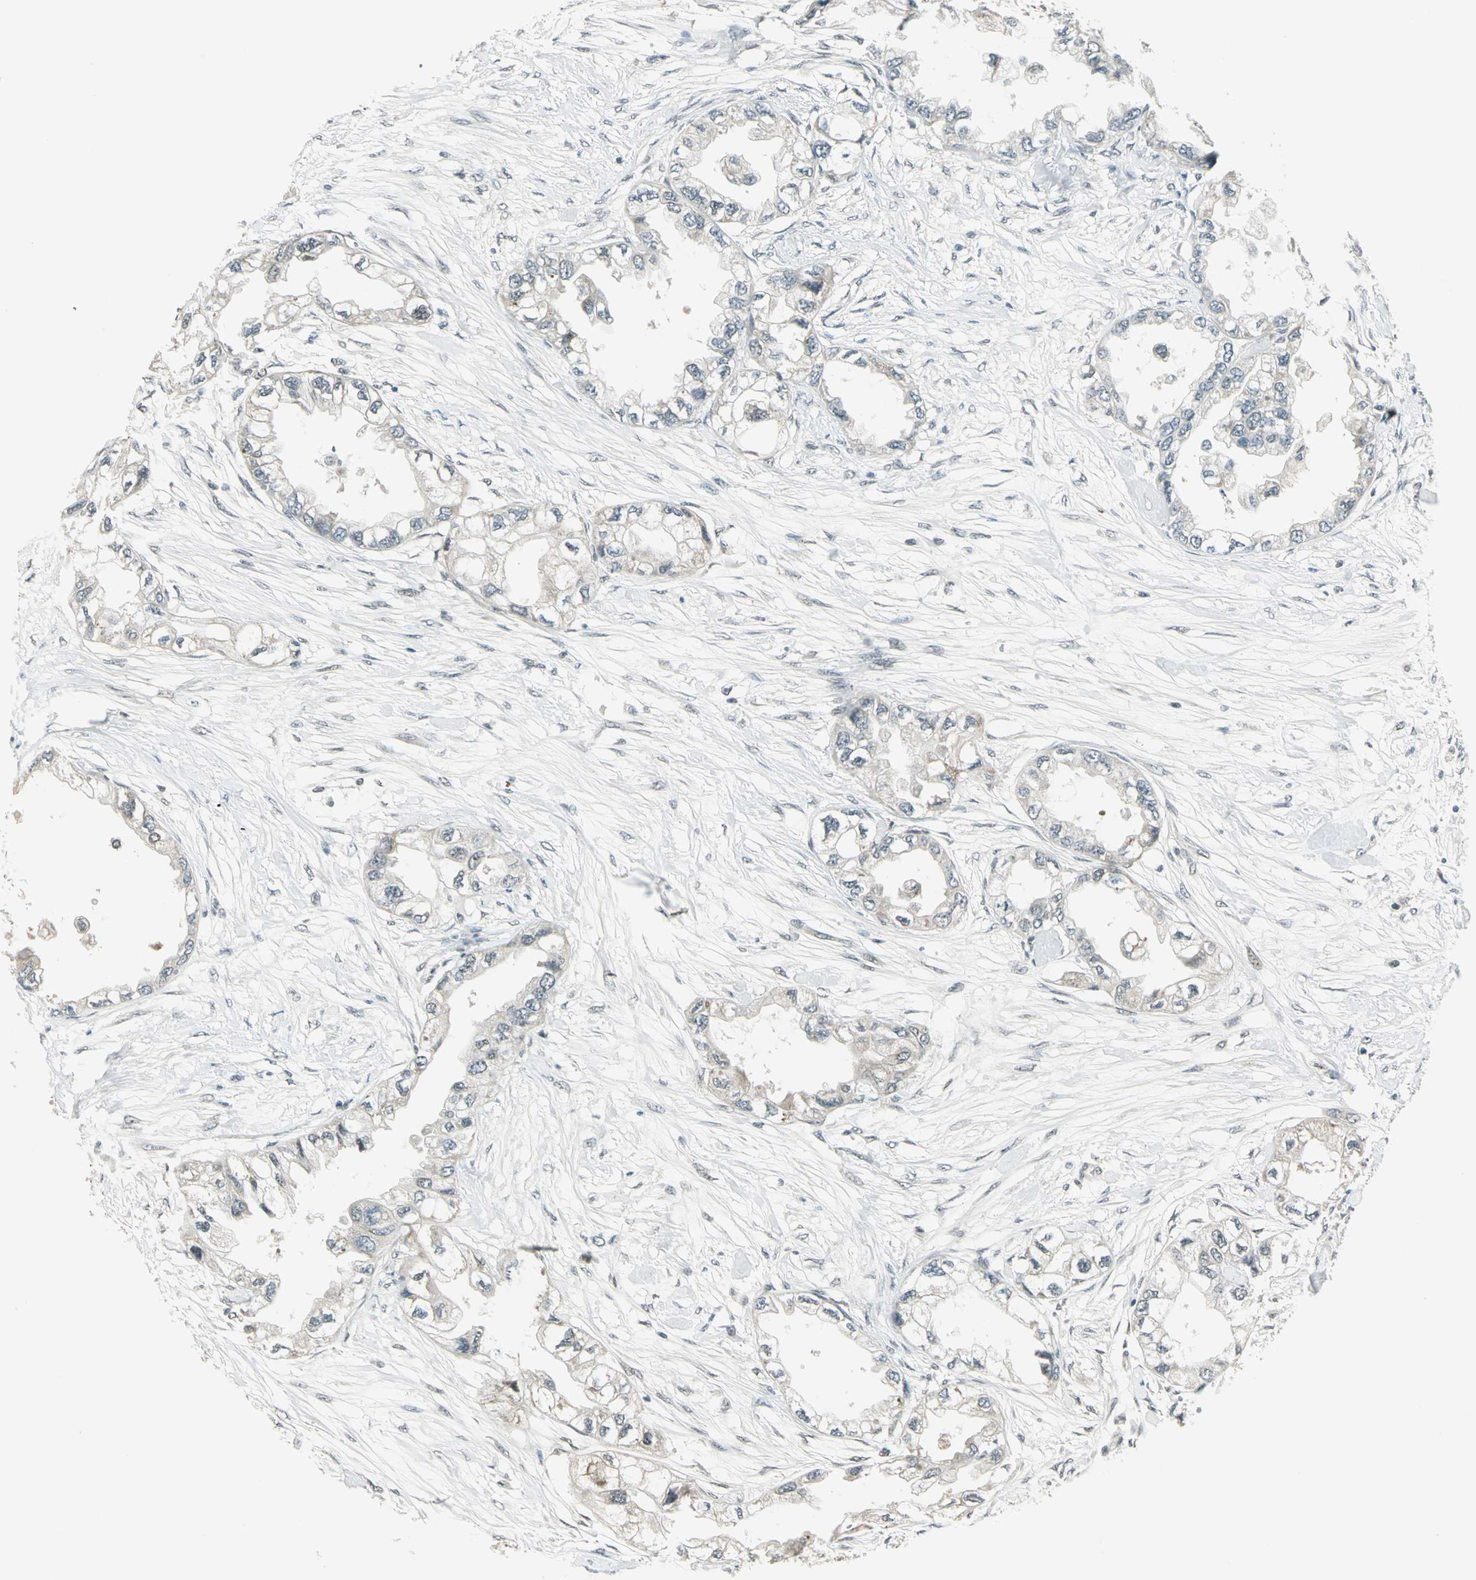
{"staining": {"intensity": "weak", "quantity": "<25%", "location": "cytoplasmic/membranous"}, "tissue": "endometrial cancer", "cell_type": "Tumor cells", "image_type": "cancer", "snomed": [{"axis": "morphology", "description": "Adenocarcinoma, NOS"}, {"axis": "topography", "description": "Endometrium"}], "caption": "The immunohistochemistry micrograph has no significant positivity in tumor cells of endometrial cancer tissue.", "gene": "RAD17", "patient": {"sex": "female", "age": 67}}